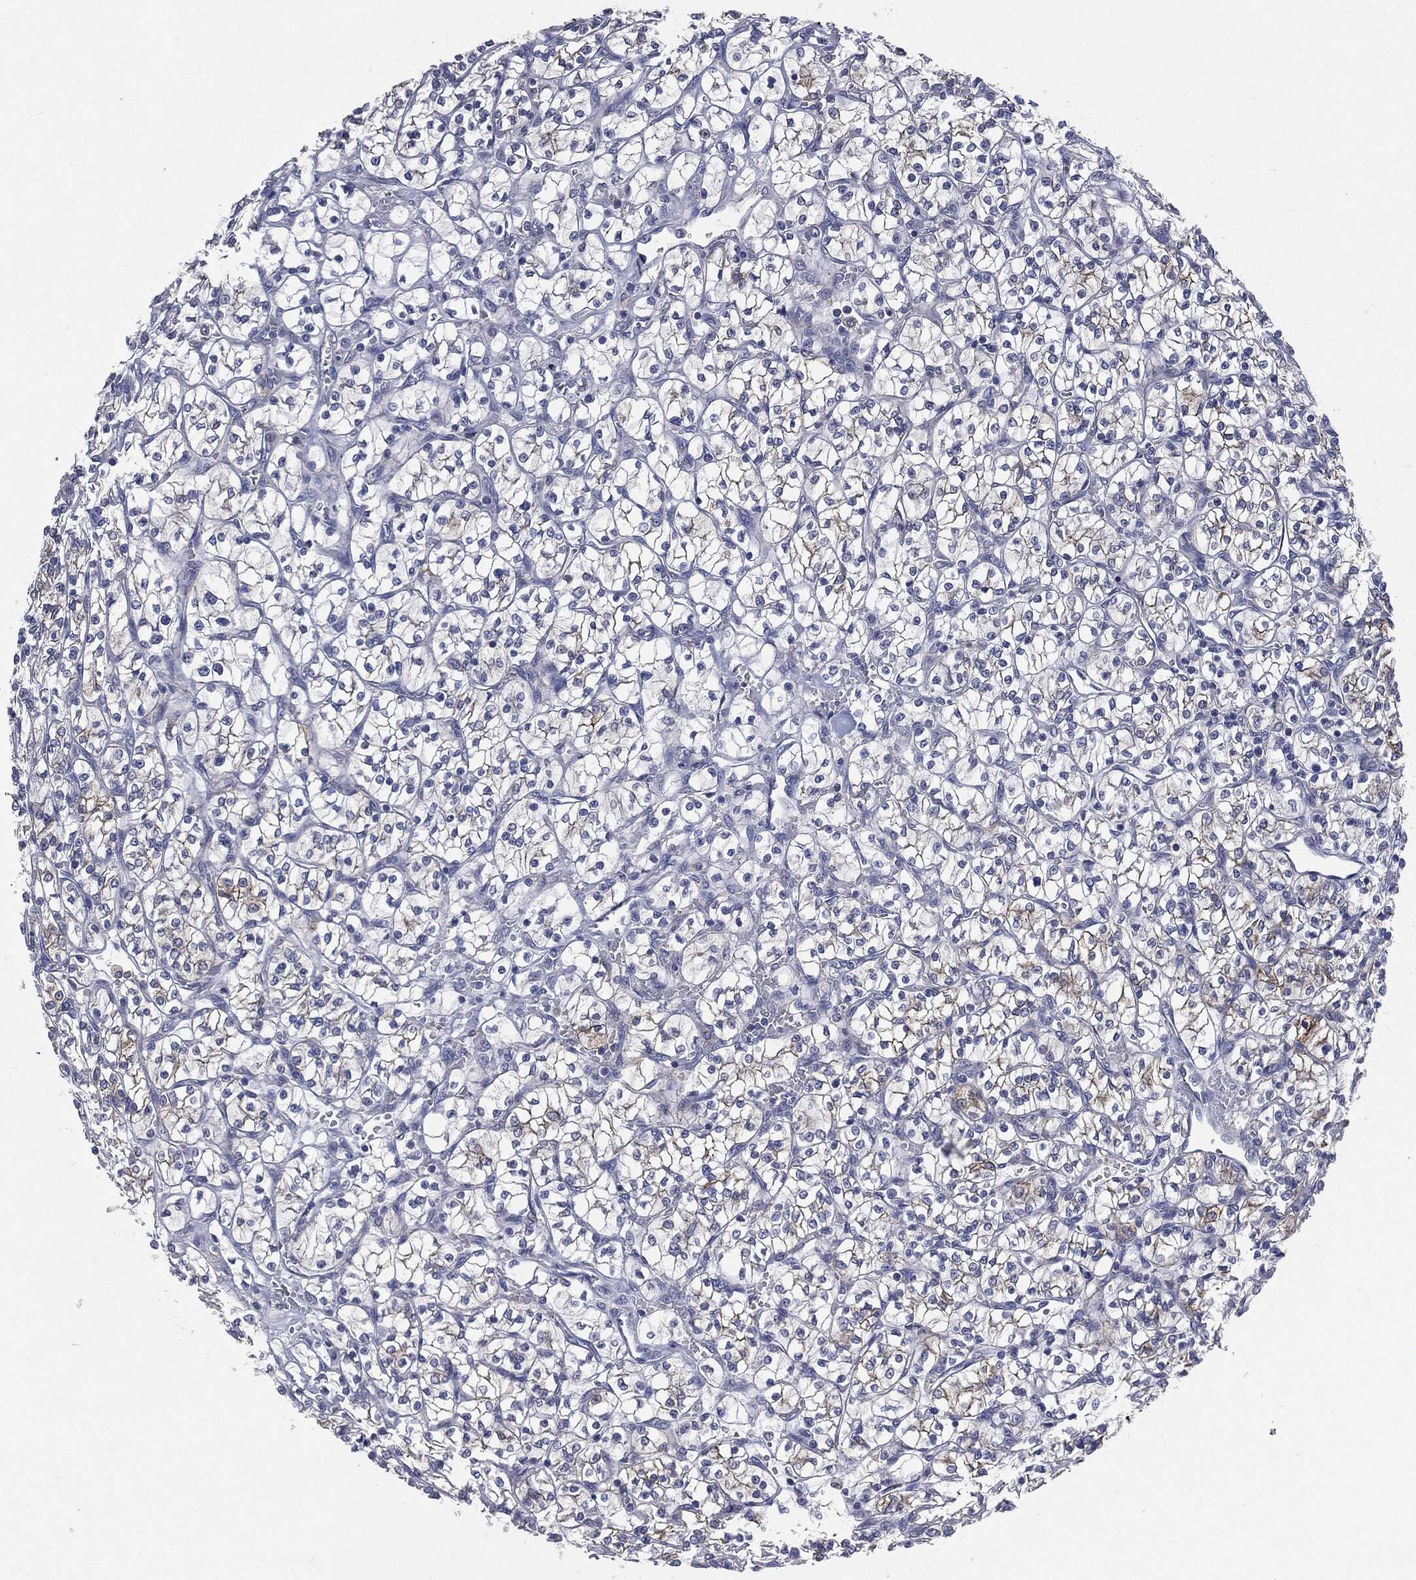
{"staining": {"intensity": "strong", "quantity": "<25%", "location": "cytoplasmic/membranous"}, "tissue": "renal cancer", "cell_type": "Tumor cells", "image_type": "cancer", "snomed": [{"axis": "morphology", "description": "Adenocarcinoma, NOS"}, {"axis": "topography", "description": "Kidney"}], "caption": "The histopathology image reveals a brown stain indicating the presence of a protein in the cytoplasmic/membranous of tumor cells in adenocarcinoma (renal). (DAB (3,3'-diaminobenzidine) IHC with brightfield microscopy, high magnification).", "gene": "PTGS2", "patient": {"sex": "female", "age": 64}}